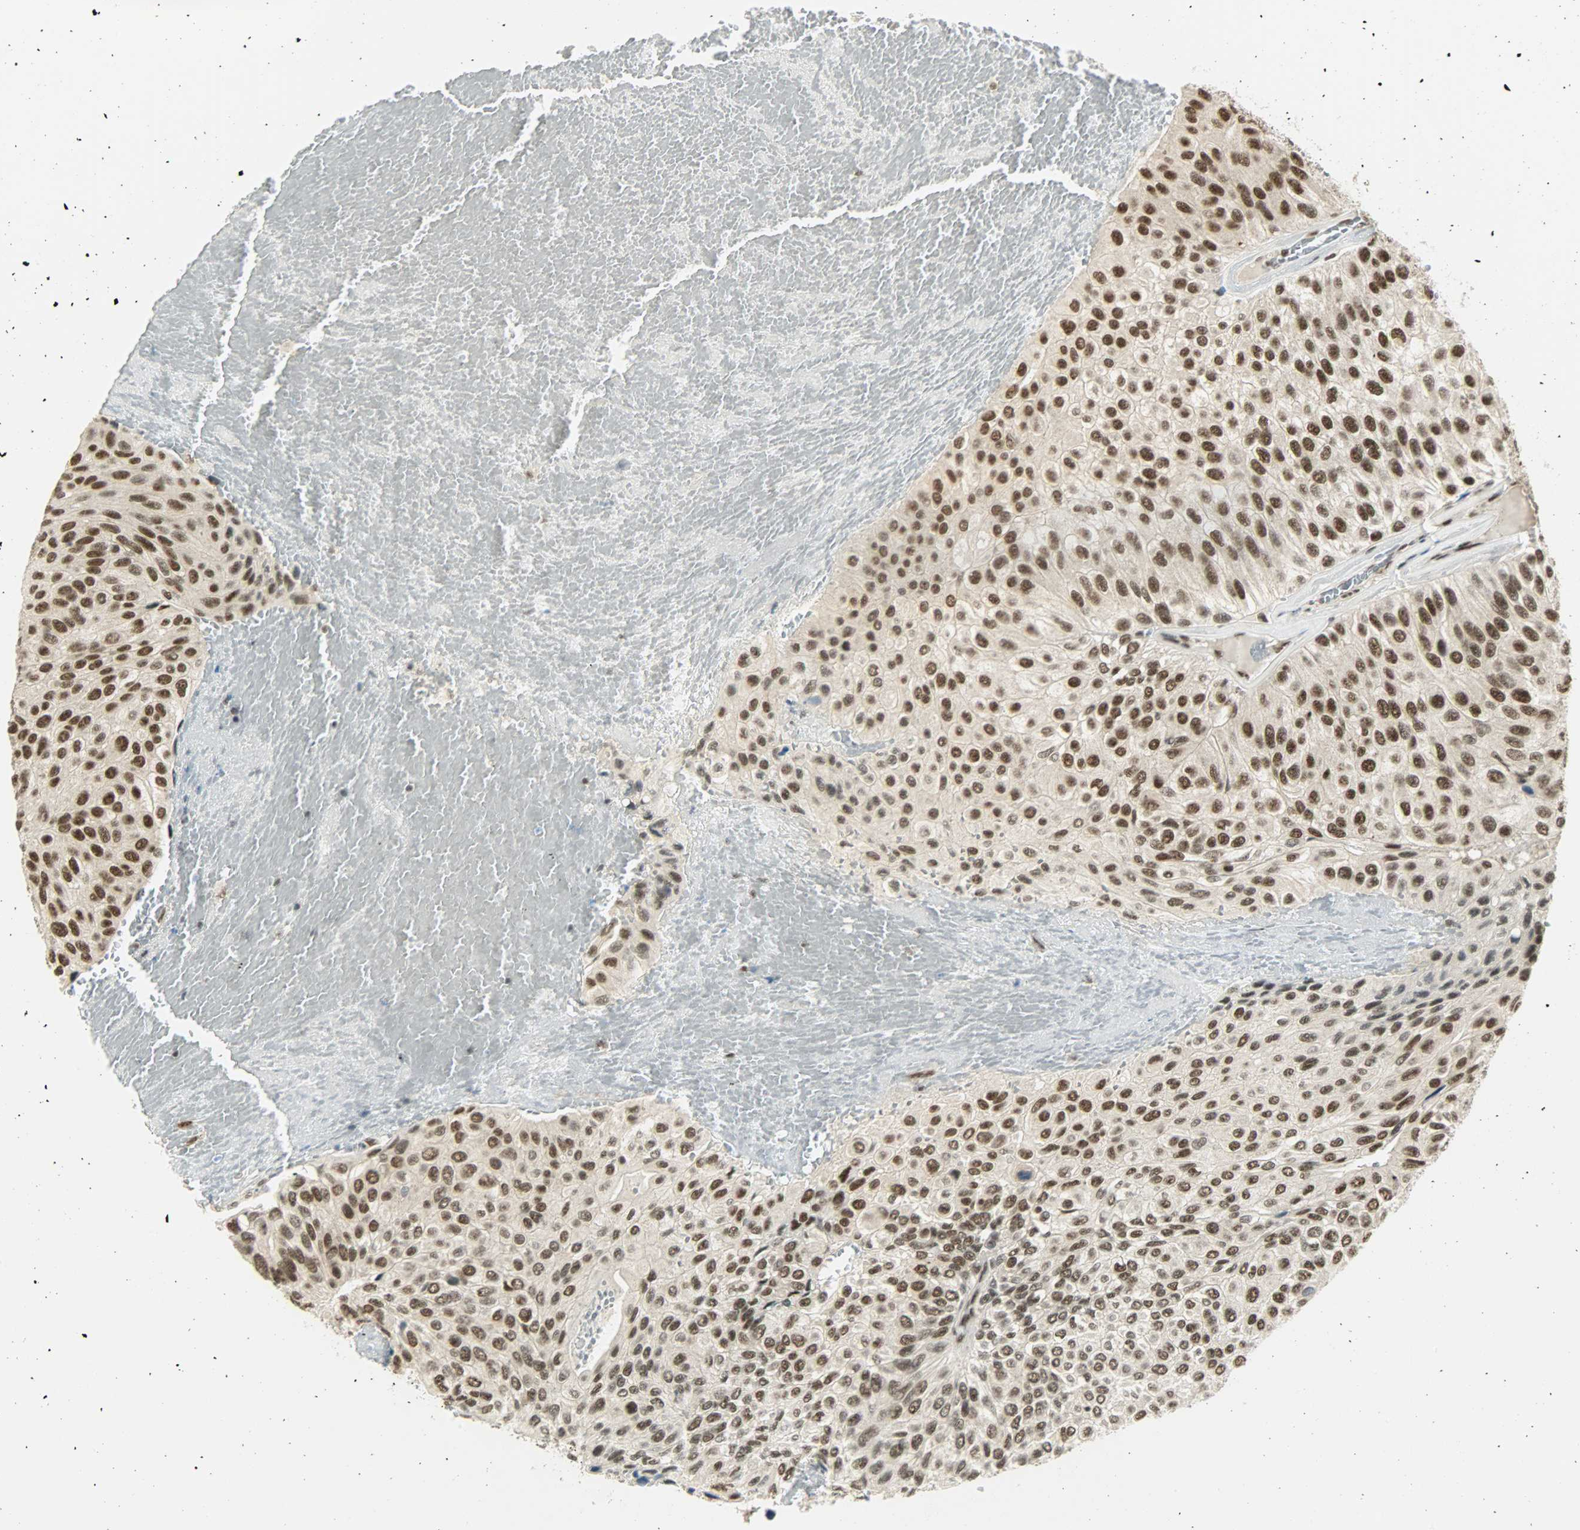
{"staining": {"intensity": "strong", "quantity": ">75%", "location": "nuclear"}, "tissue": "urothelial cancer", "cell_type": "Tumor cells", "image_type": "cancer", "snomed": [{"axis": "morphology", "description": "Urothelial carcinoma, High grade"}, {"axis": "topography", "description": "Urinary bladder"}], "caption": "Urothelial carcinoma (high-grade) stained with immunohistochemistry shows strong nuclear staining in approximately >75% of tumor cells.", "gene": "SUGP1", "patient": {"sex": "male", "age": 66}}